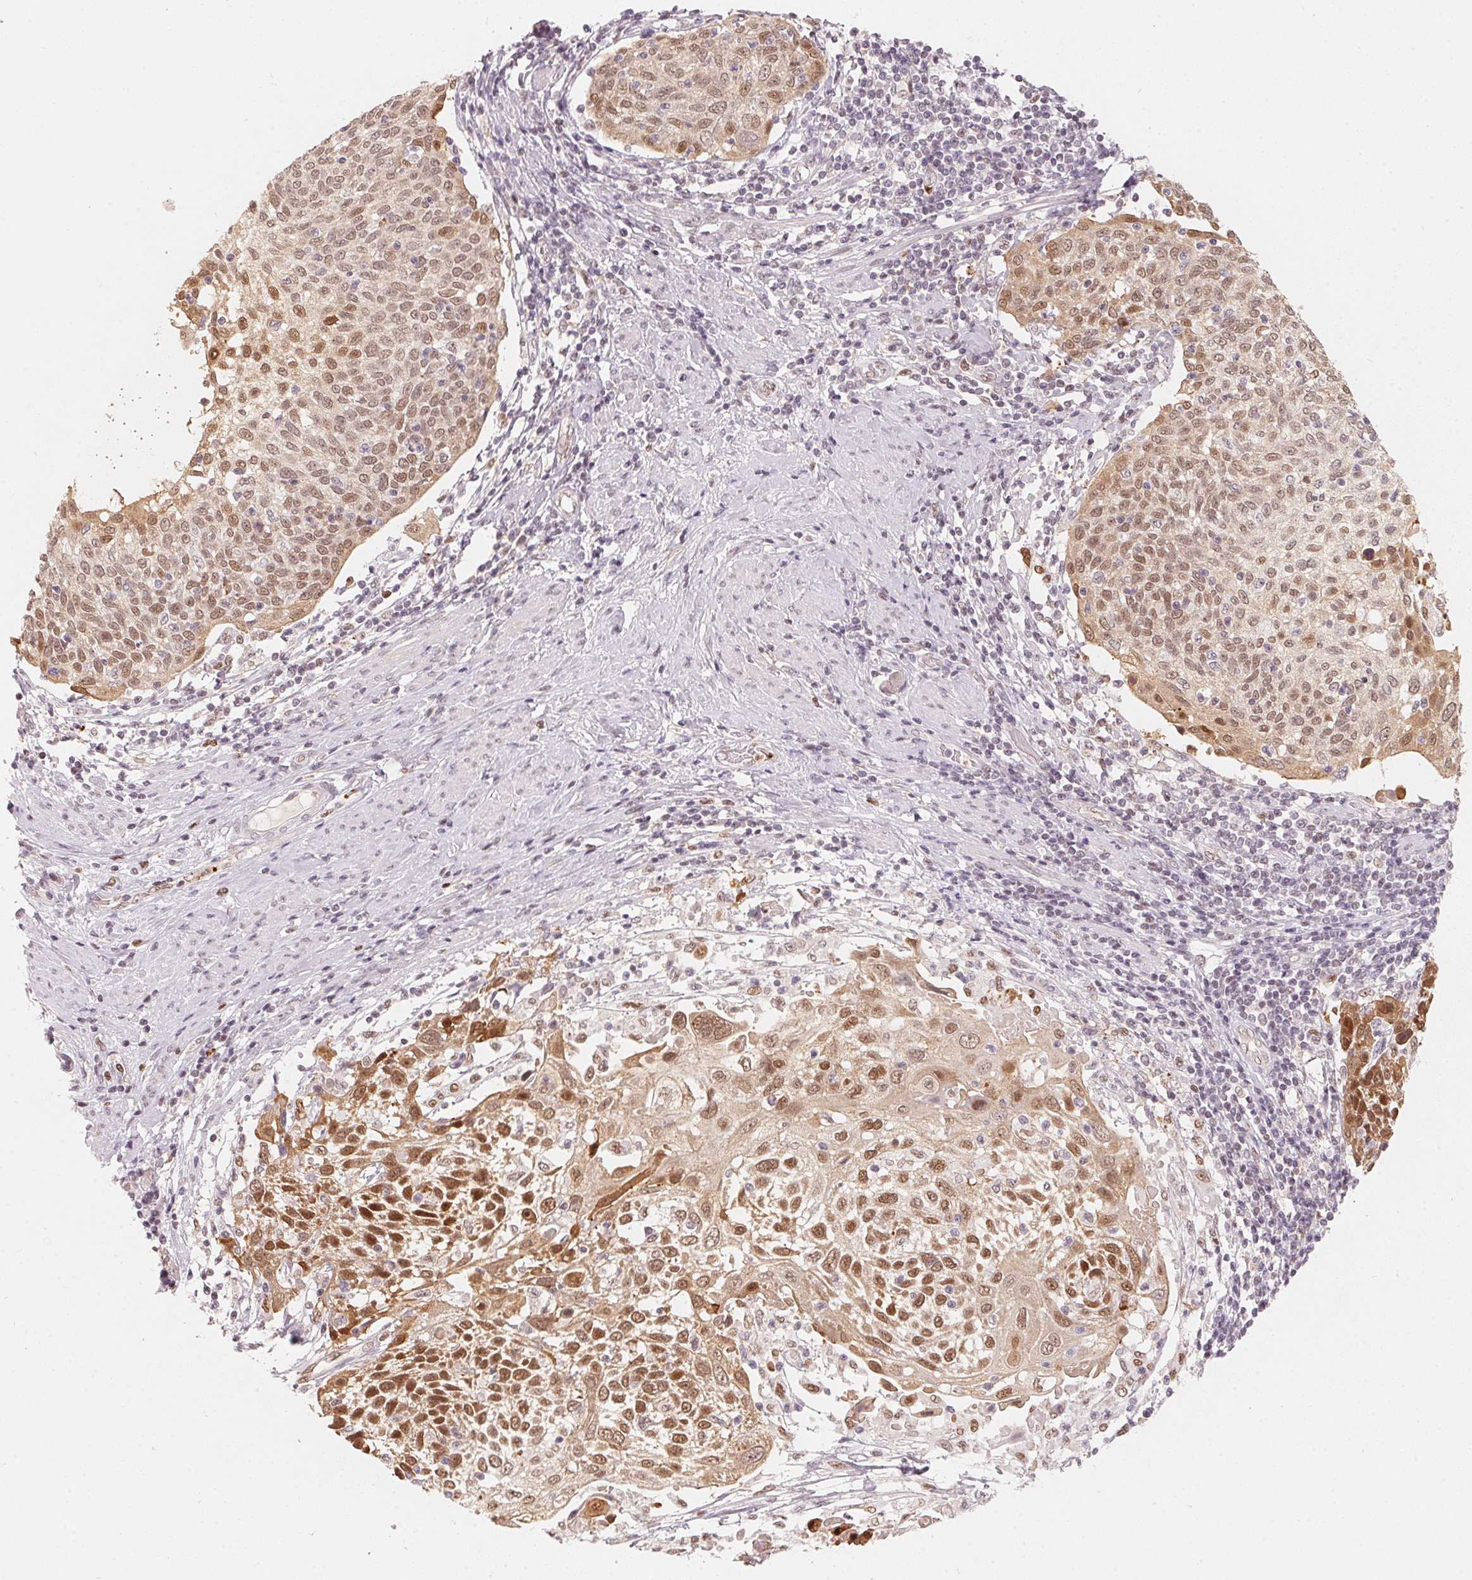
{"staining": {"intensity": "moderate", "quantity": ">75%", "location": "nuclear"}, "tissue": "cervical cancer", "cell_type": "Tumor cells", "image_type": "cancer", "snomed": [{"axis": "morphology", "description": "Squamous cell carcinoma, NOS"}, {"axis": "topography", "description": "Cervix"}], "caption": "This is an image of immunohistochemistry staining of squamous cell carcinoma (cervical), which shows moderate expression in the nuclear of tumor cells.", "gene": "ARHGAP22", "patient": {"sex": "female", "age": 61}}